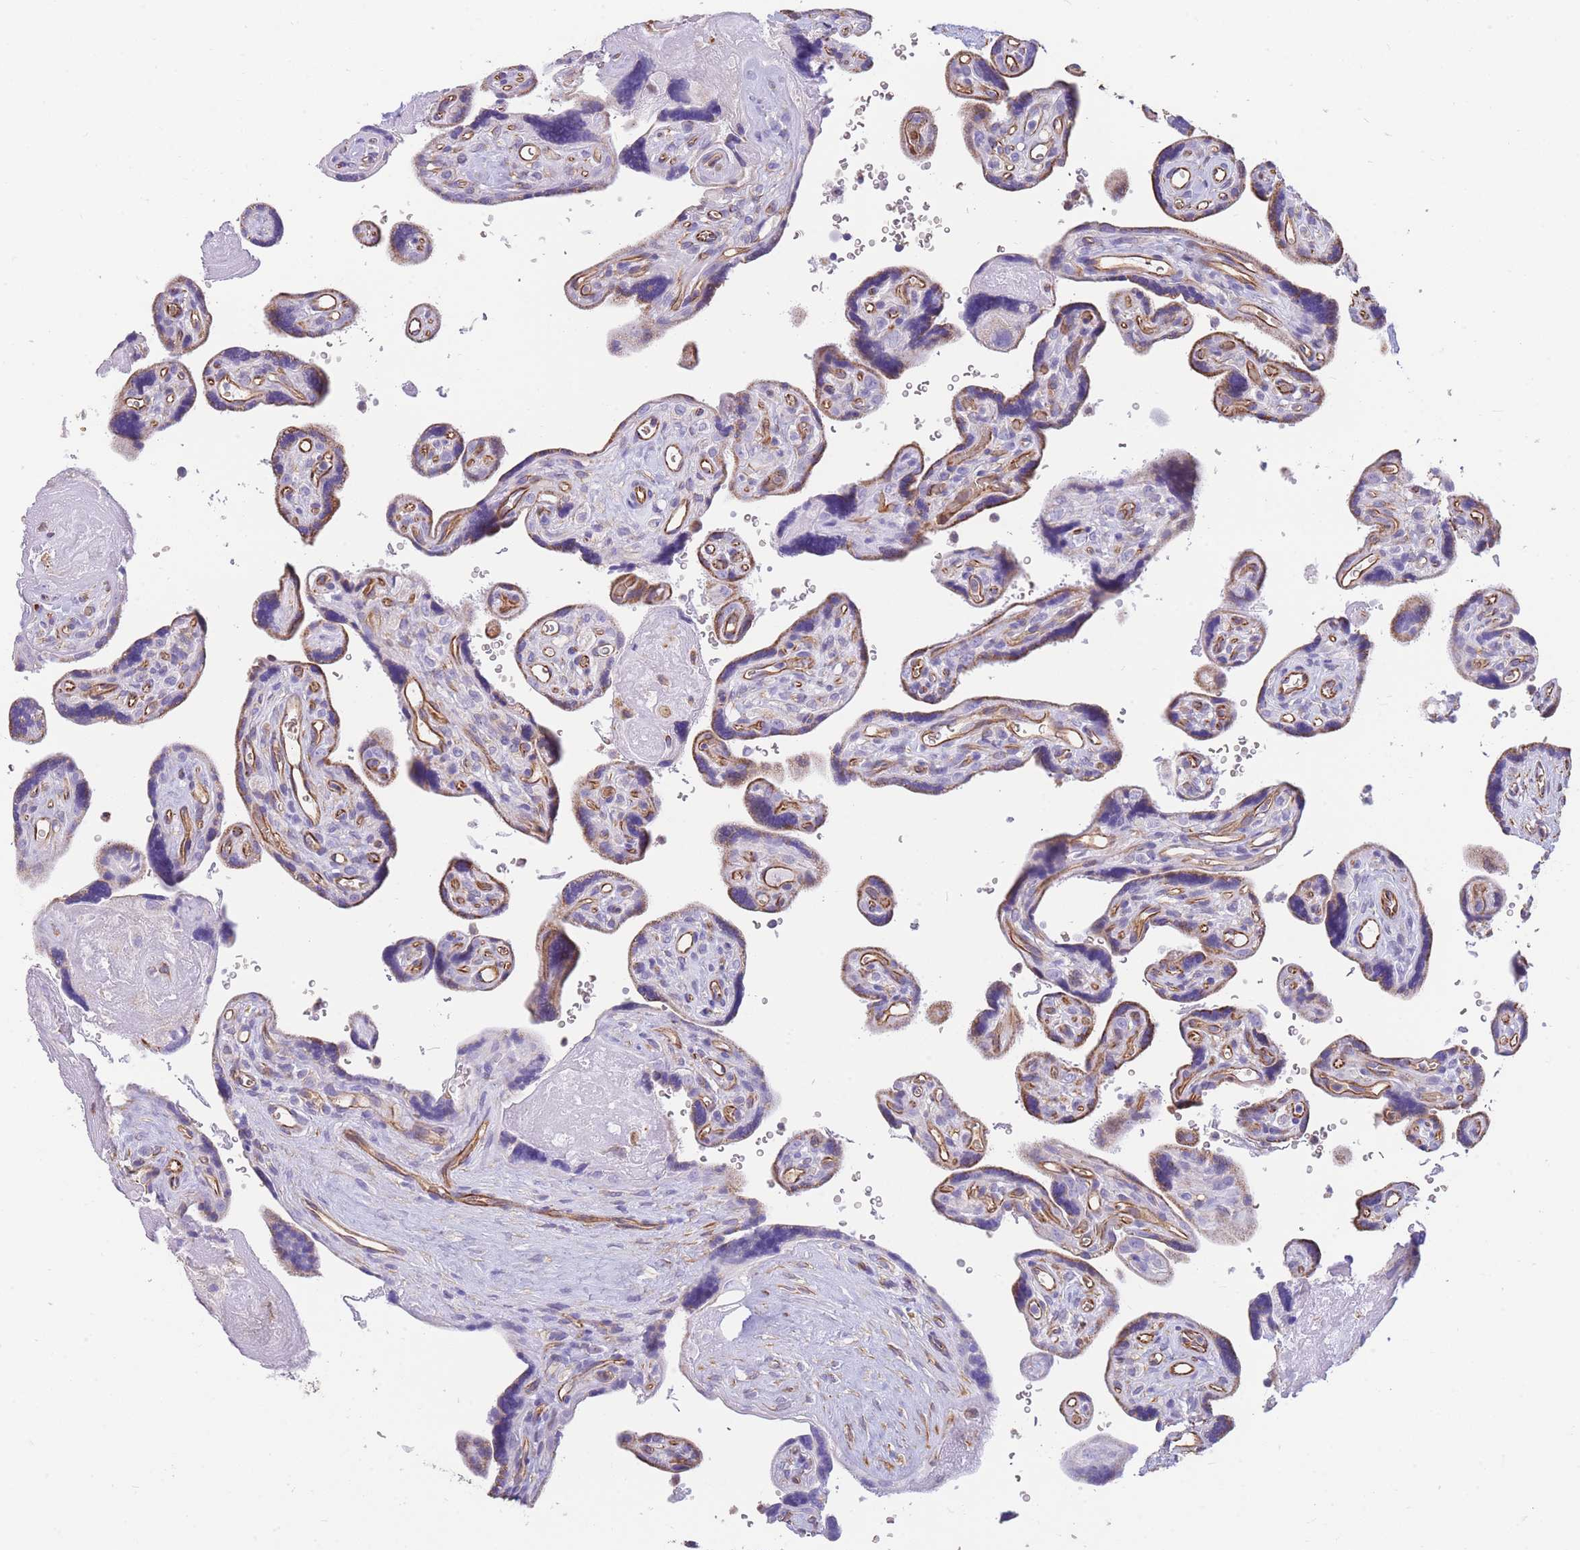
{"staining": {"intensity": "strong", "quantity": ">75%", "location": "cytoplasmic/membranous"}, "tissue": "placenta", "cell_type": "Decidual cells", "image_type": "normal", "snomed": [{"axis": "morphology", "description": "Normal tissue, NOS"}, {"axis": "topography", "description": "Placenta"}], "caption": "Decidual cells display high levels of strong cytoplasmic/membranous staining in approximately >75% of cells in benign placenta.", "gene": "ANKRD53", "patient": {"sex": "female", "age": 39}}